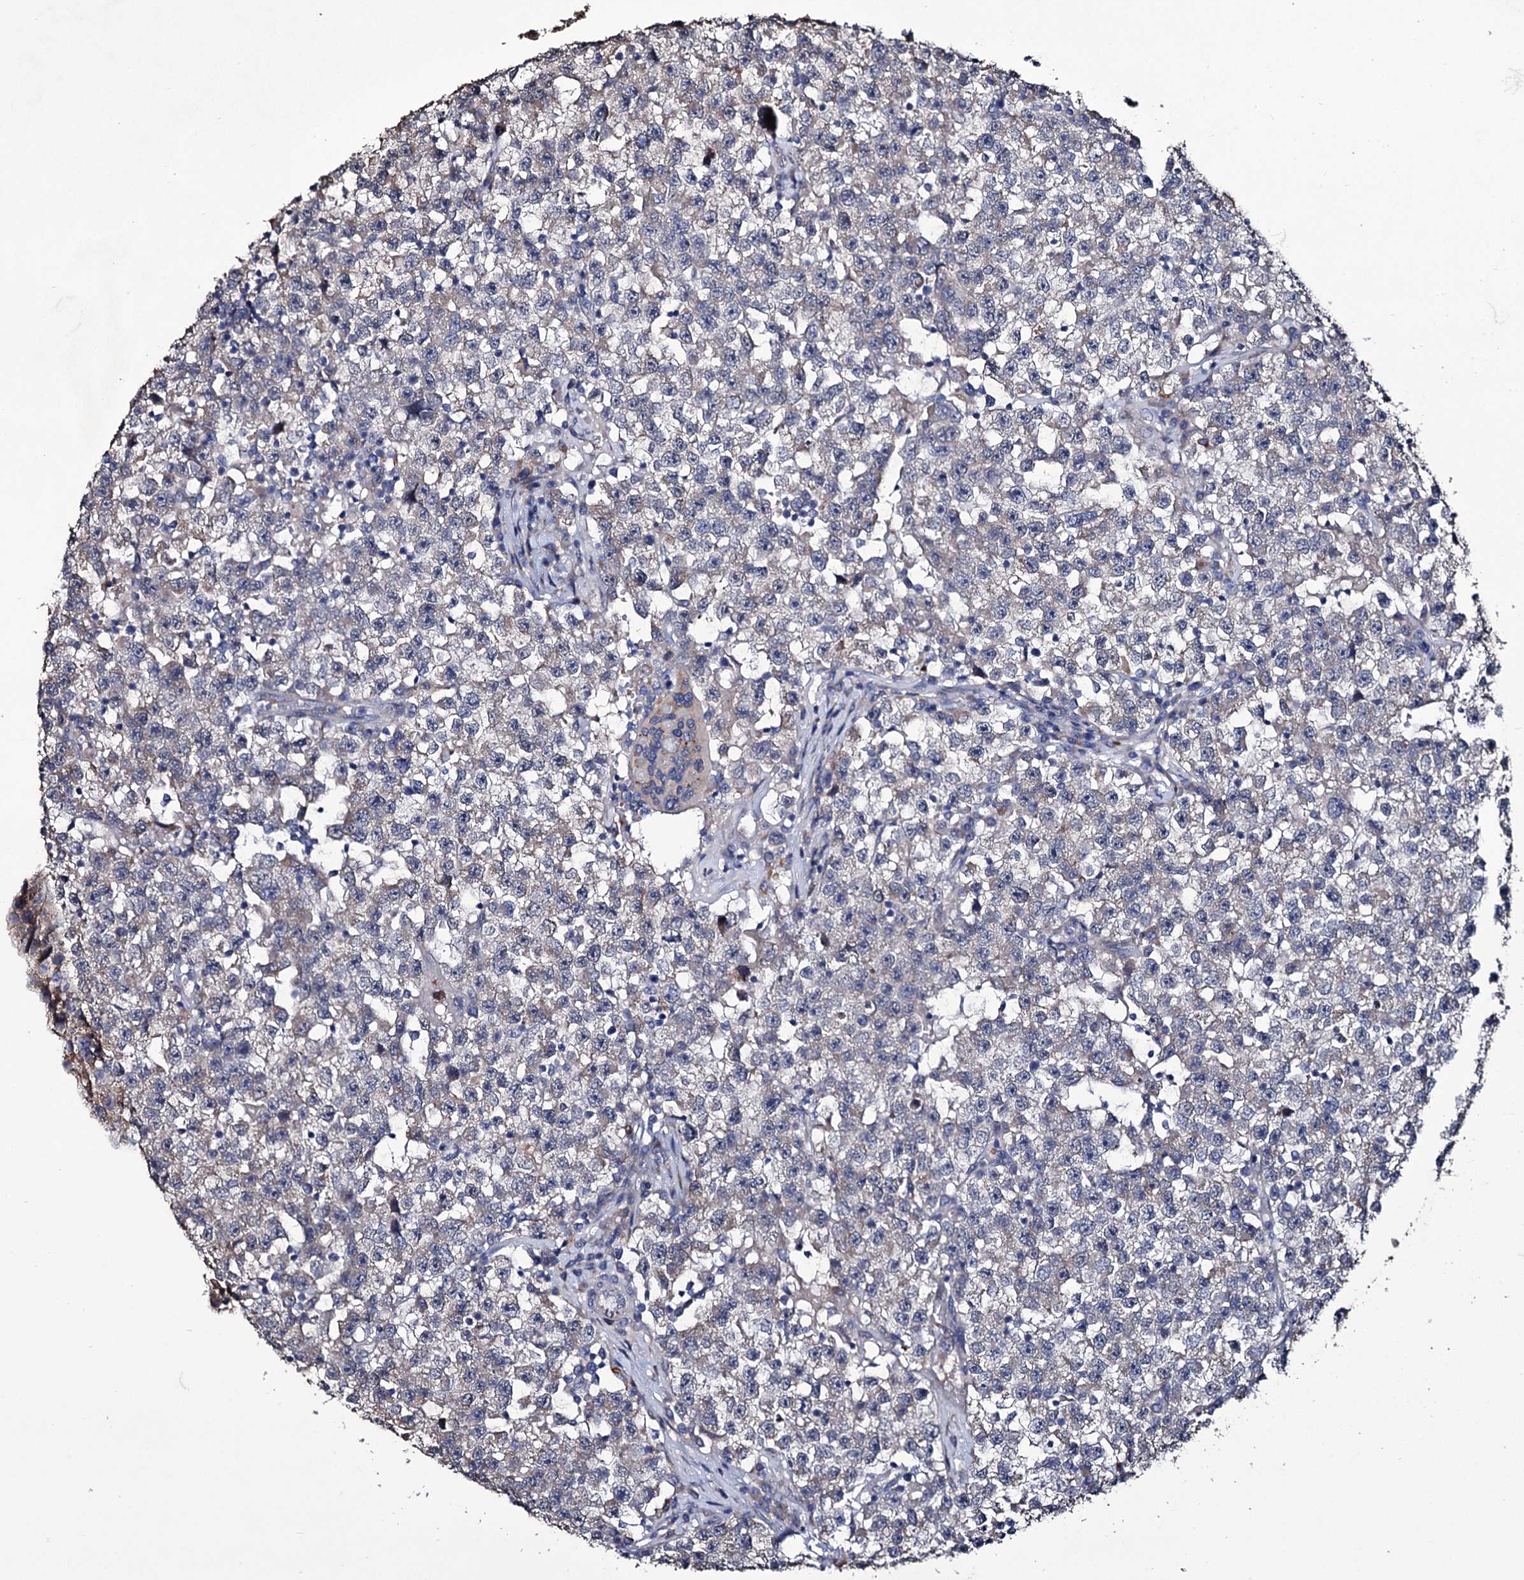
{"staining": {"intensity": "negative", "quantity": "none", "location": "none"}, "tissue": "testis cancer", "cell_type": "Tumor cells", "image_type": "cancer", "snomed": [{"axis": "morphology", "description": "Seminoma, NOS"}, {"axis": "topography", "description": "Testis"}], "caption": "This is an IHC photomicrograph of human testis seminoma. There is no positivity in tumor cells.", "gene": "TUBGCP5", "patient": {"sex": "male", "age": 22}}